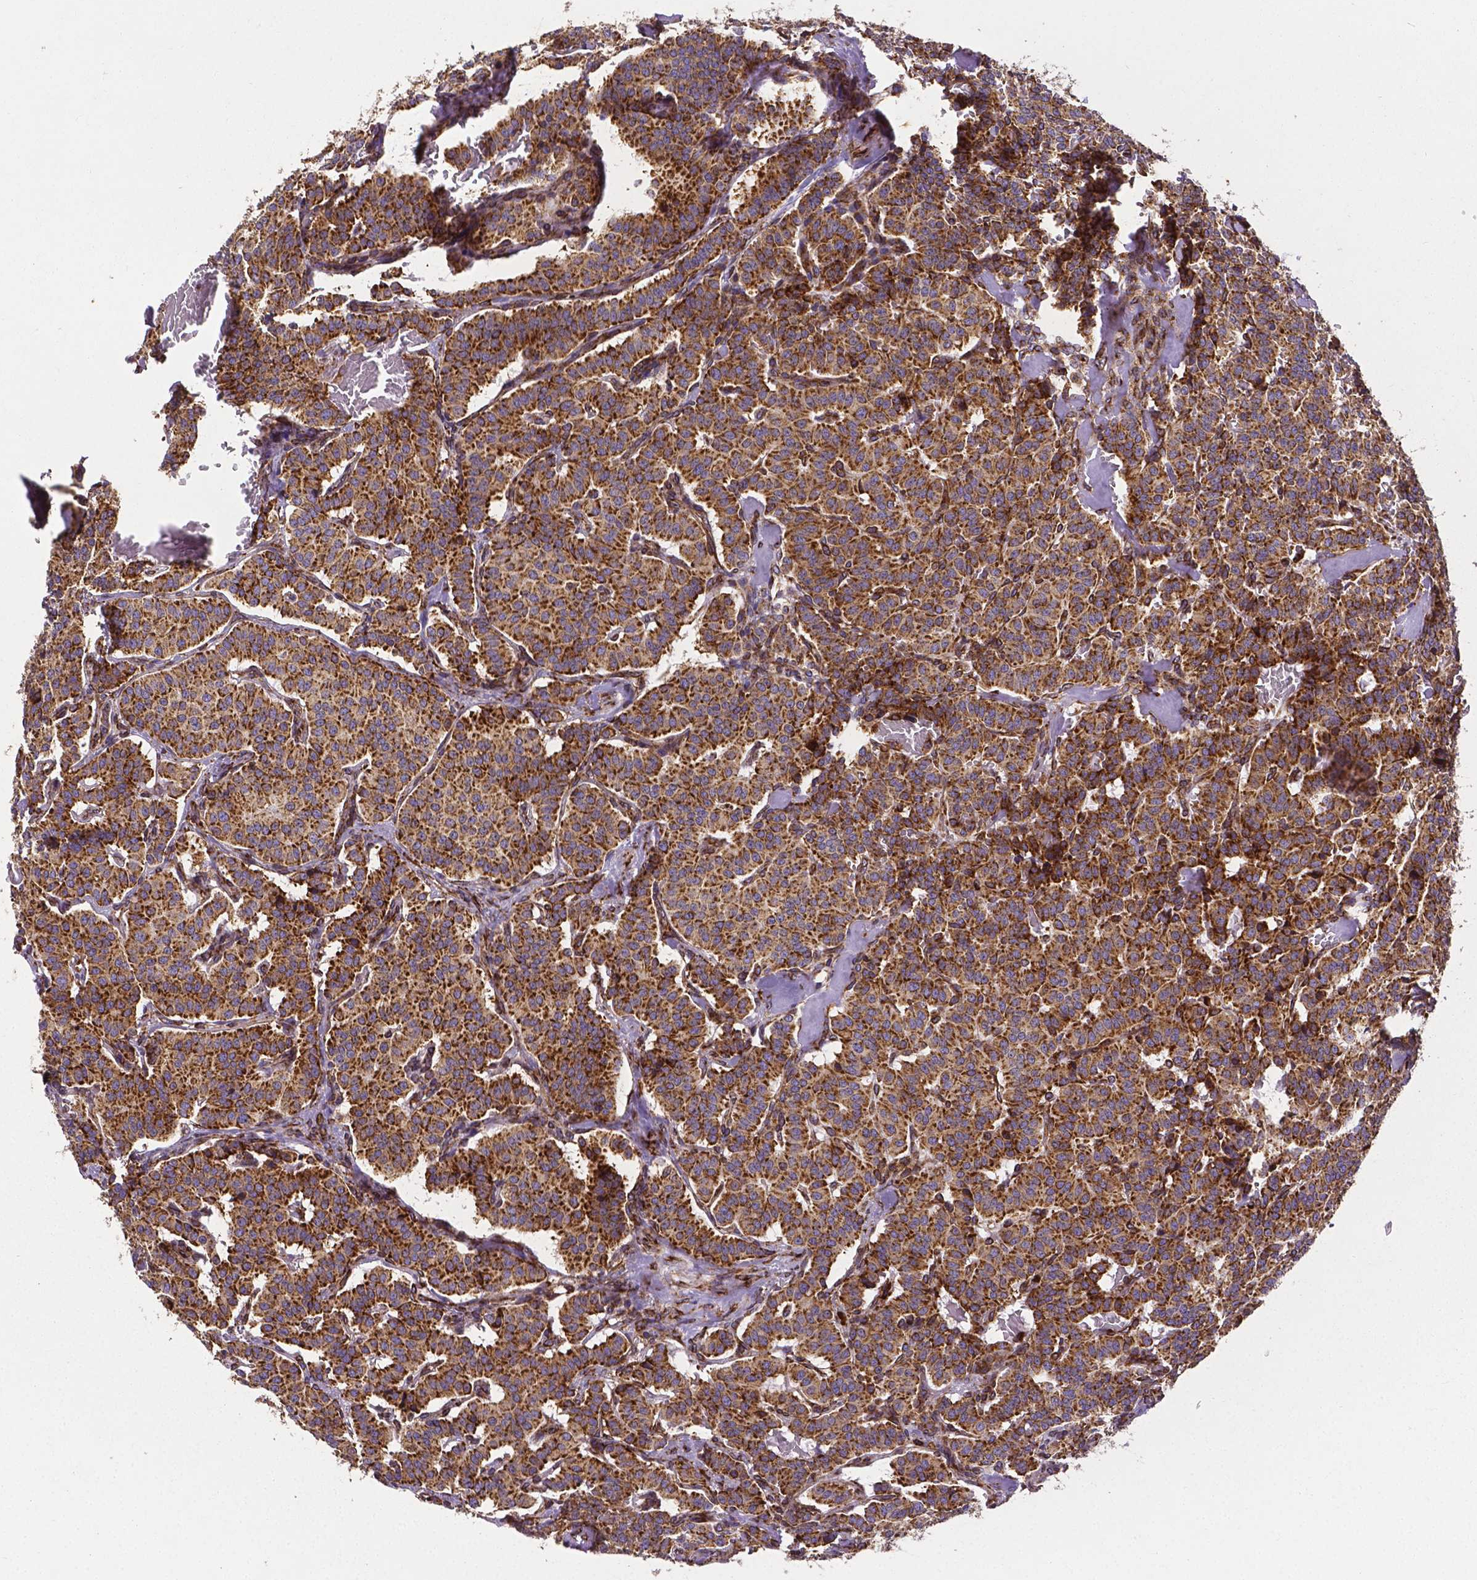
{"staining": {"intensity": "strong", "quantity": ">75%", "location": "cytoplasmic/membranous"}, "tissue": "carcinoid", "cell_type": "Tumor cells", "image_type": "cancer", "snomed": [{"axis": "morphology", "description": "Carcinoid, malignant, NOS"}, {"axis": "topography", "description": "Lung"}], "caption": "Malignant carcinoid tissue shows strong cytoplasmic/membranous expression in about >75% of tumor cells", "gene": "MTDH", "patient": {"sex": "female", "age": 46}}